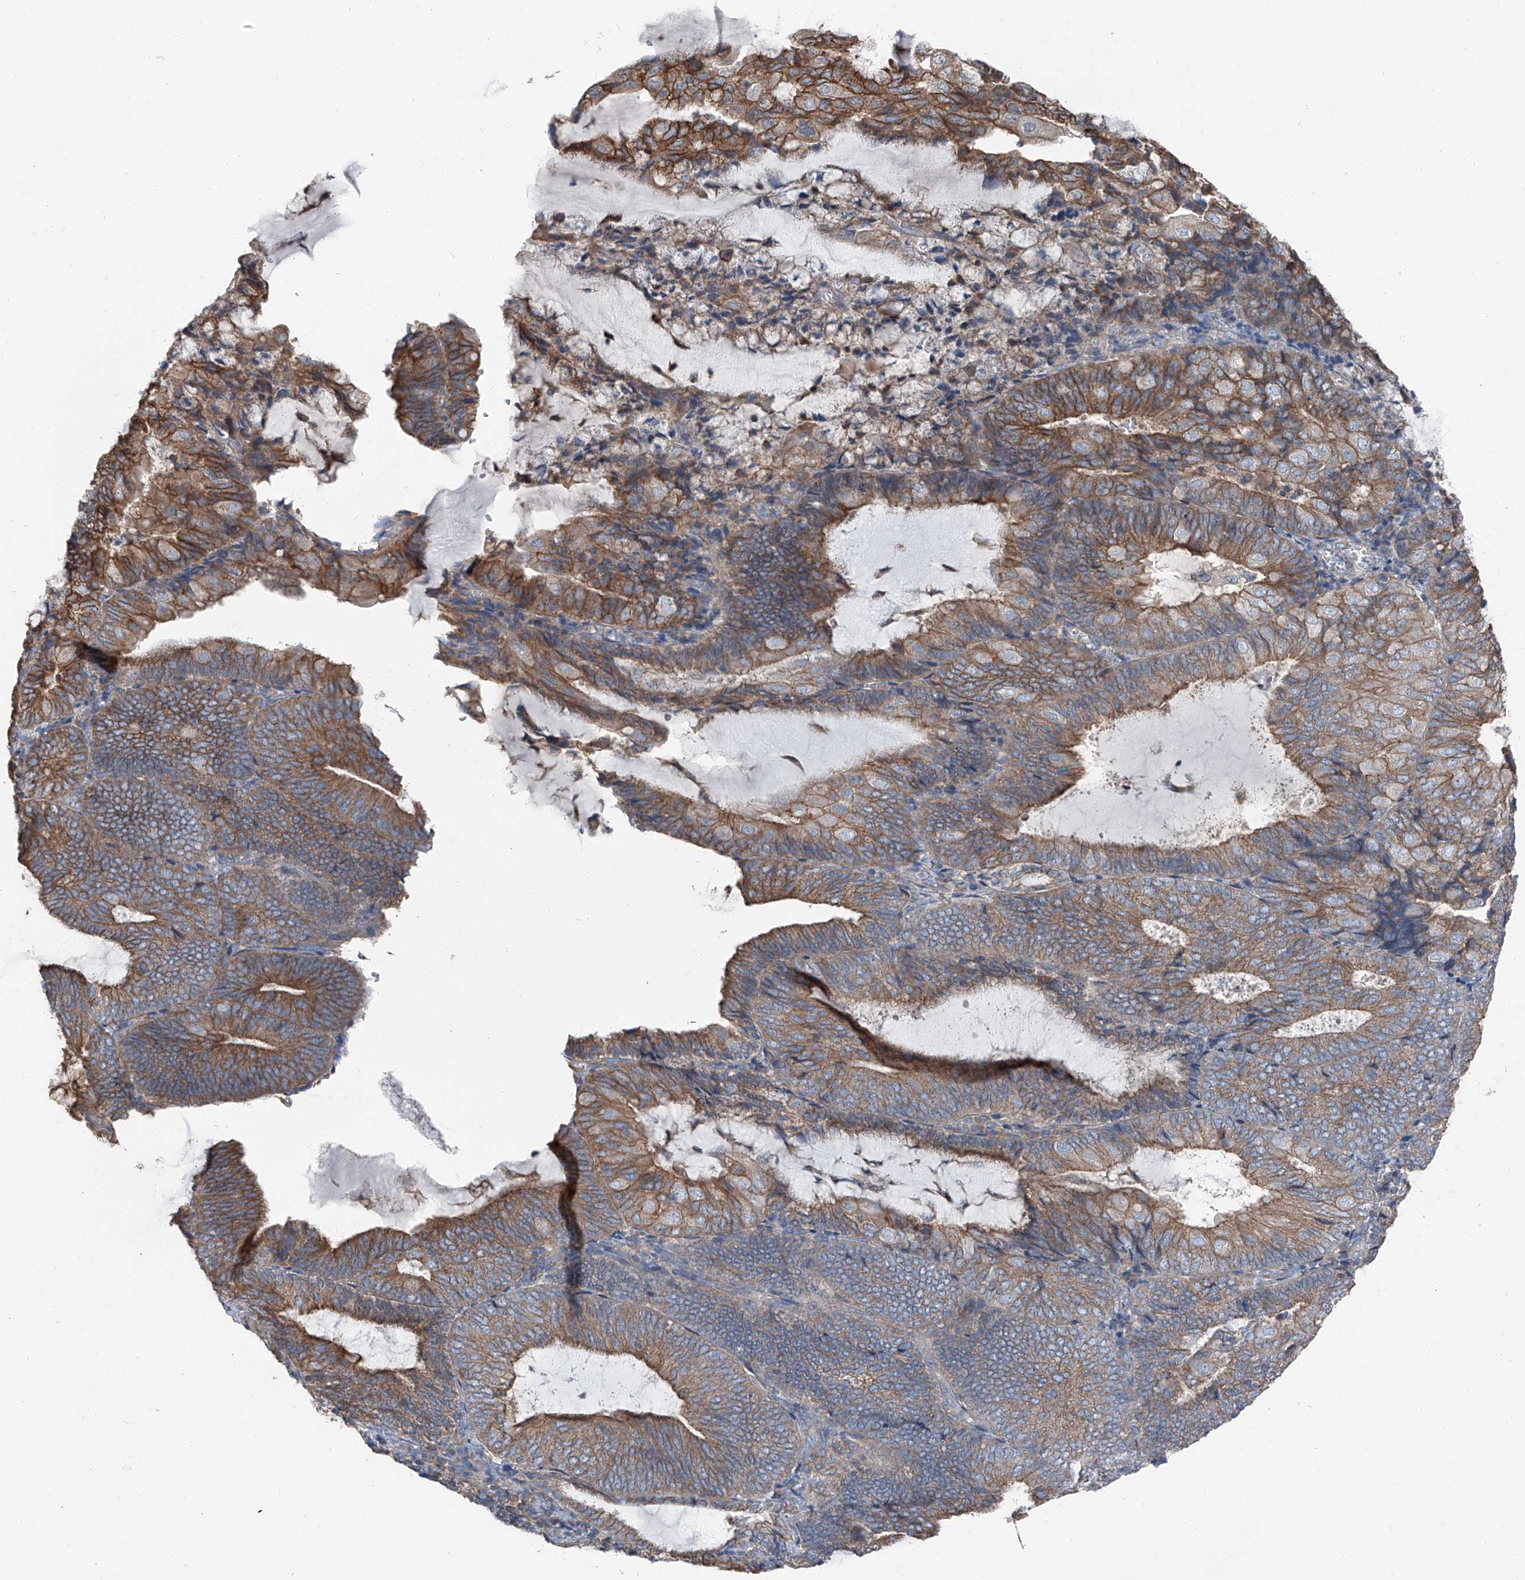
{"staining": {"intensity": "moderate", "quantity": ">75%", "location": "cytoplasmic/membranous"}, "tissue": "endometrial cancer", "cell_type": "Tumor cells", "image_type": "cancer", "snomed": [{"axis": "morphology", "description": "Adenocarcinoma, NOS"}, {"axis": "topography", "description": "Endometrium"}], "caption": "A high-resolution image shows immunohistochemistry (IHC) staining of adenocarcinoma (endometrial), which demonstrates moderate cytoplasmic/membranous positivity in approximately >75% of tumor cells. The protein is shown in brown color, while the nuclei are stained blue.", "gene": "GPR142", "patient": {"sex": "female", "age": 81}}